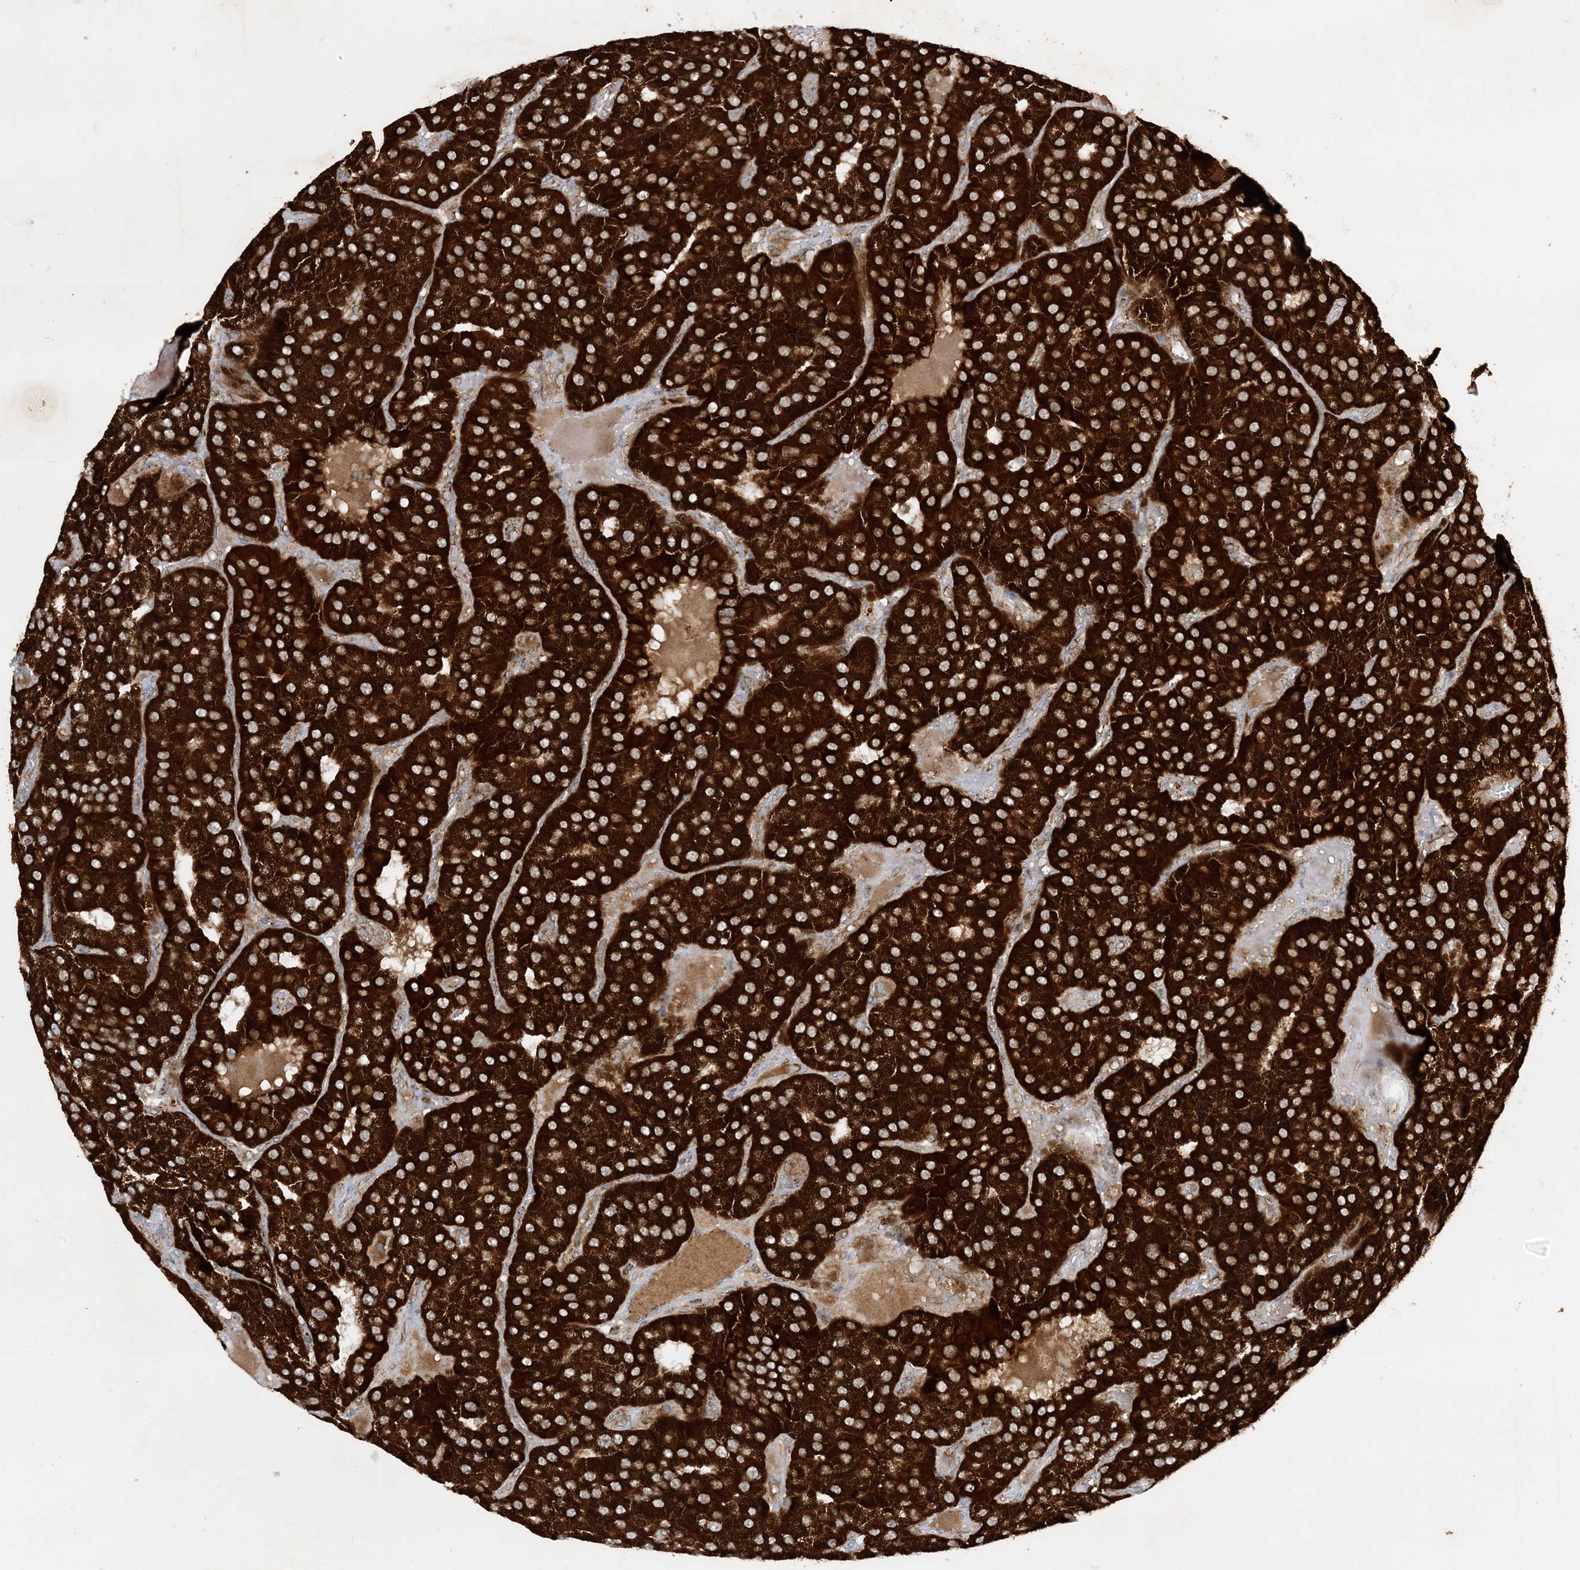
{"staining": {"intensity": "strong", "quantity": ">75%", "location": "cytoplasmic/membranous"}, "tissue": "parathyroid gland", "cell_type": "Glandular cells", "image_type": "normal", "snomed": [{"axis": "morphology", "description": "Normal tissue, NOS"}, {"axis": "morphology", "description": "Adenoma, NOS"}, {"axis": "topography", "description": "Parathyroid gland"}], "caption": "Immunohistochemical staining of normal human parathyroid gland reveals high levels of strong cytoplasmic/membranous positivity in about >75% of glandular cells.", "gene": "NDUFAF3", "patient": {"sex": "female", "age": 86}}